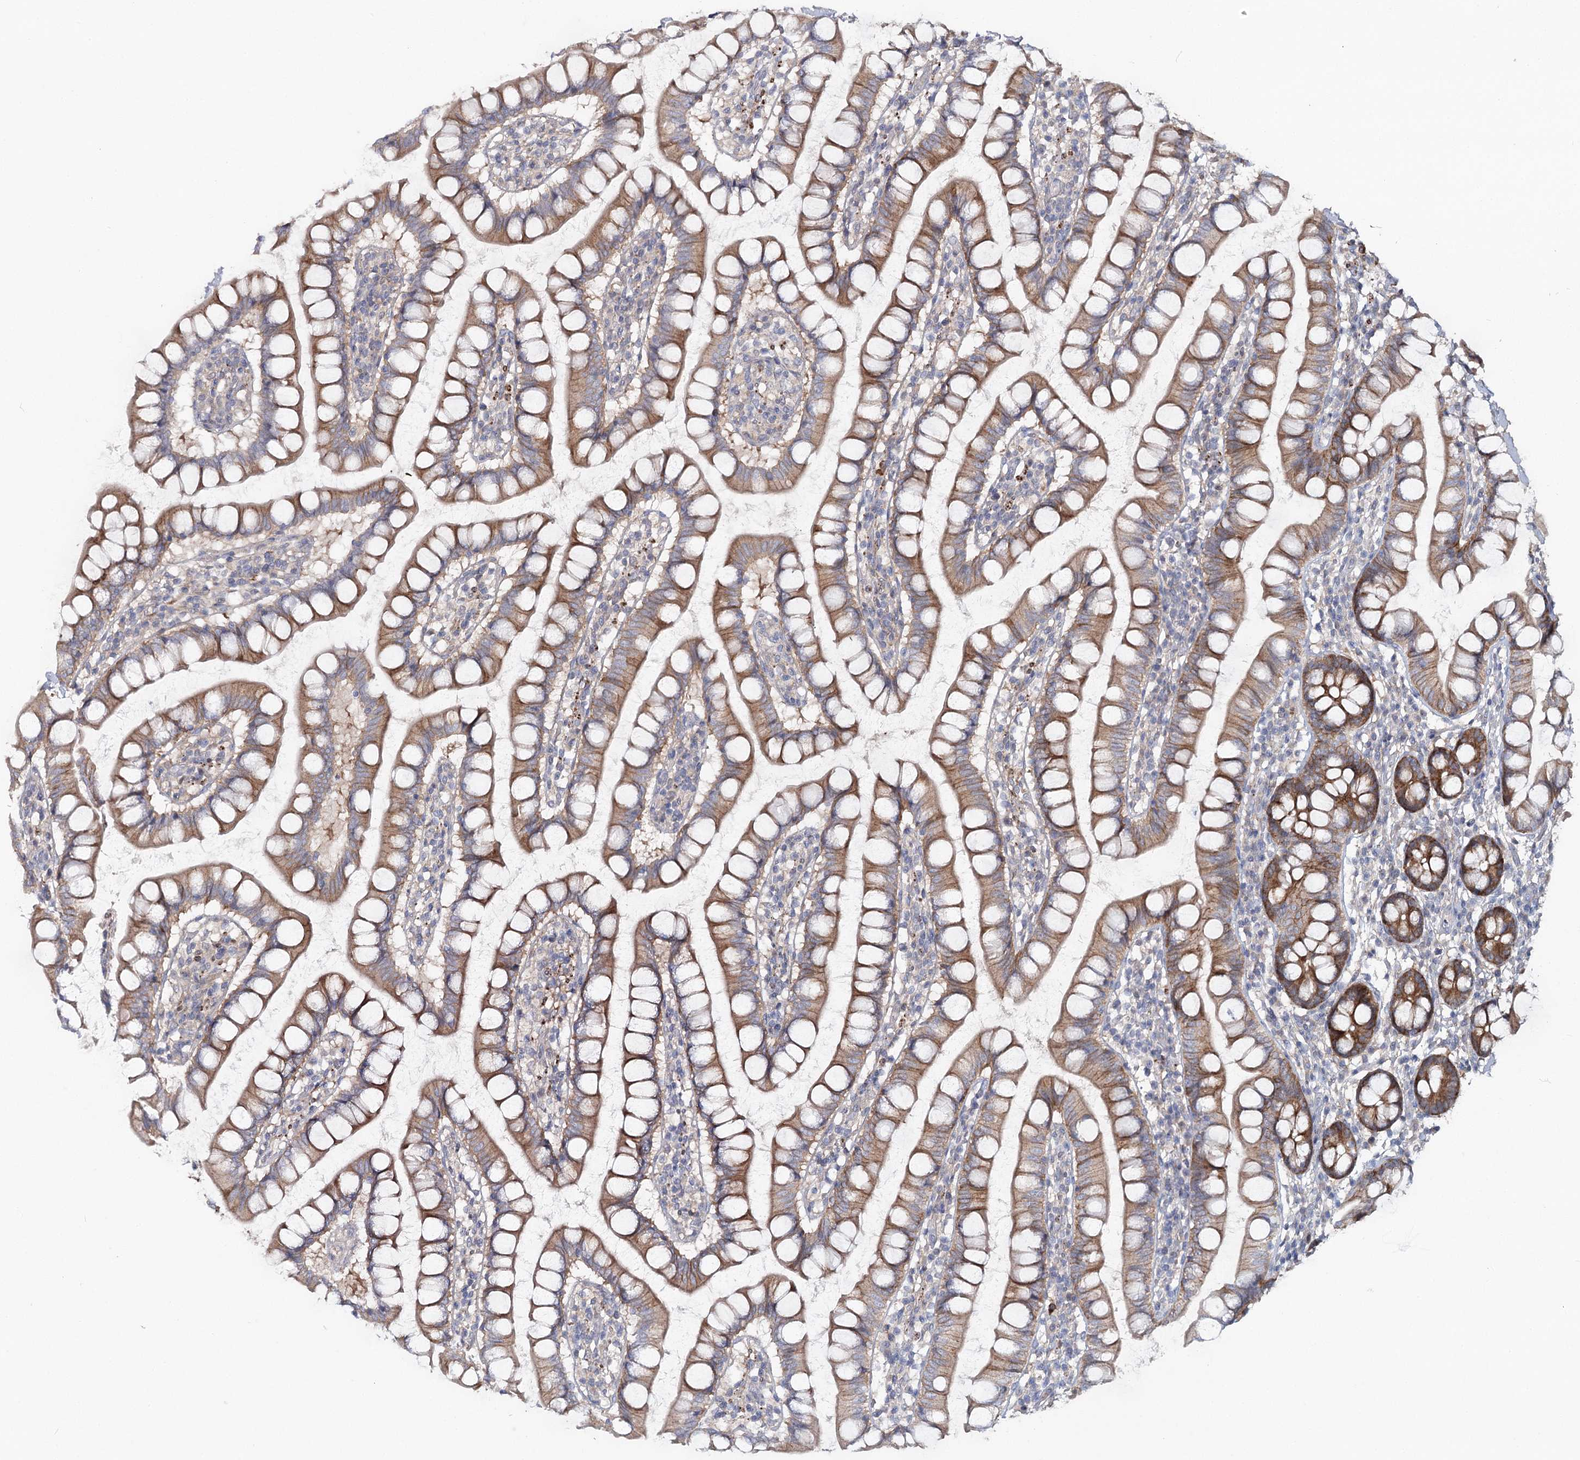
{"staining": {"intensity": "moderate", "quantity": ">75%", "location": "cytoplasmic/membranous"}, "tissue": "small intestine", "cell_type": "Glandular cells", "image_type": "normal", "snomed": [{"axis": "morphology", "description": "Normal tissue, NOS"}, {"axis": "topography", "description": "Small intestine"}], "caption": "The histopathology image exhibits immunohistochemical staining of benign small intestine. There is moderate cytoplasmic/membranous positivity is appreciated in about >75% of glandular cells.", "gene": "MAP3K13", "patient": {"sex": "female", "age": 84}}